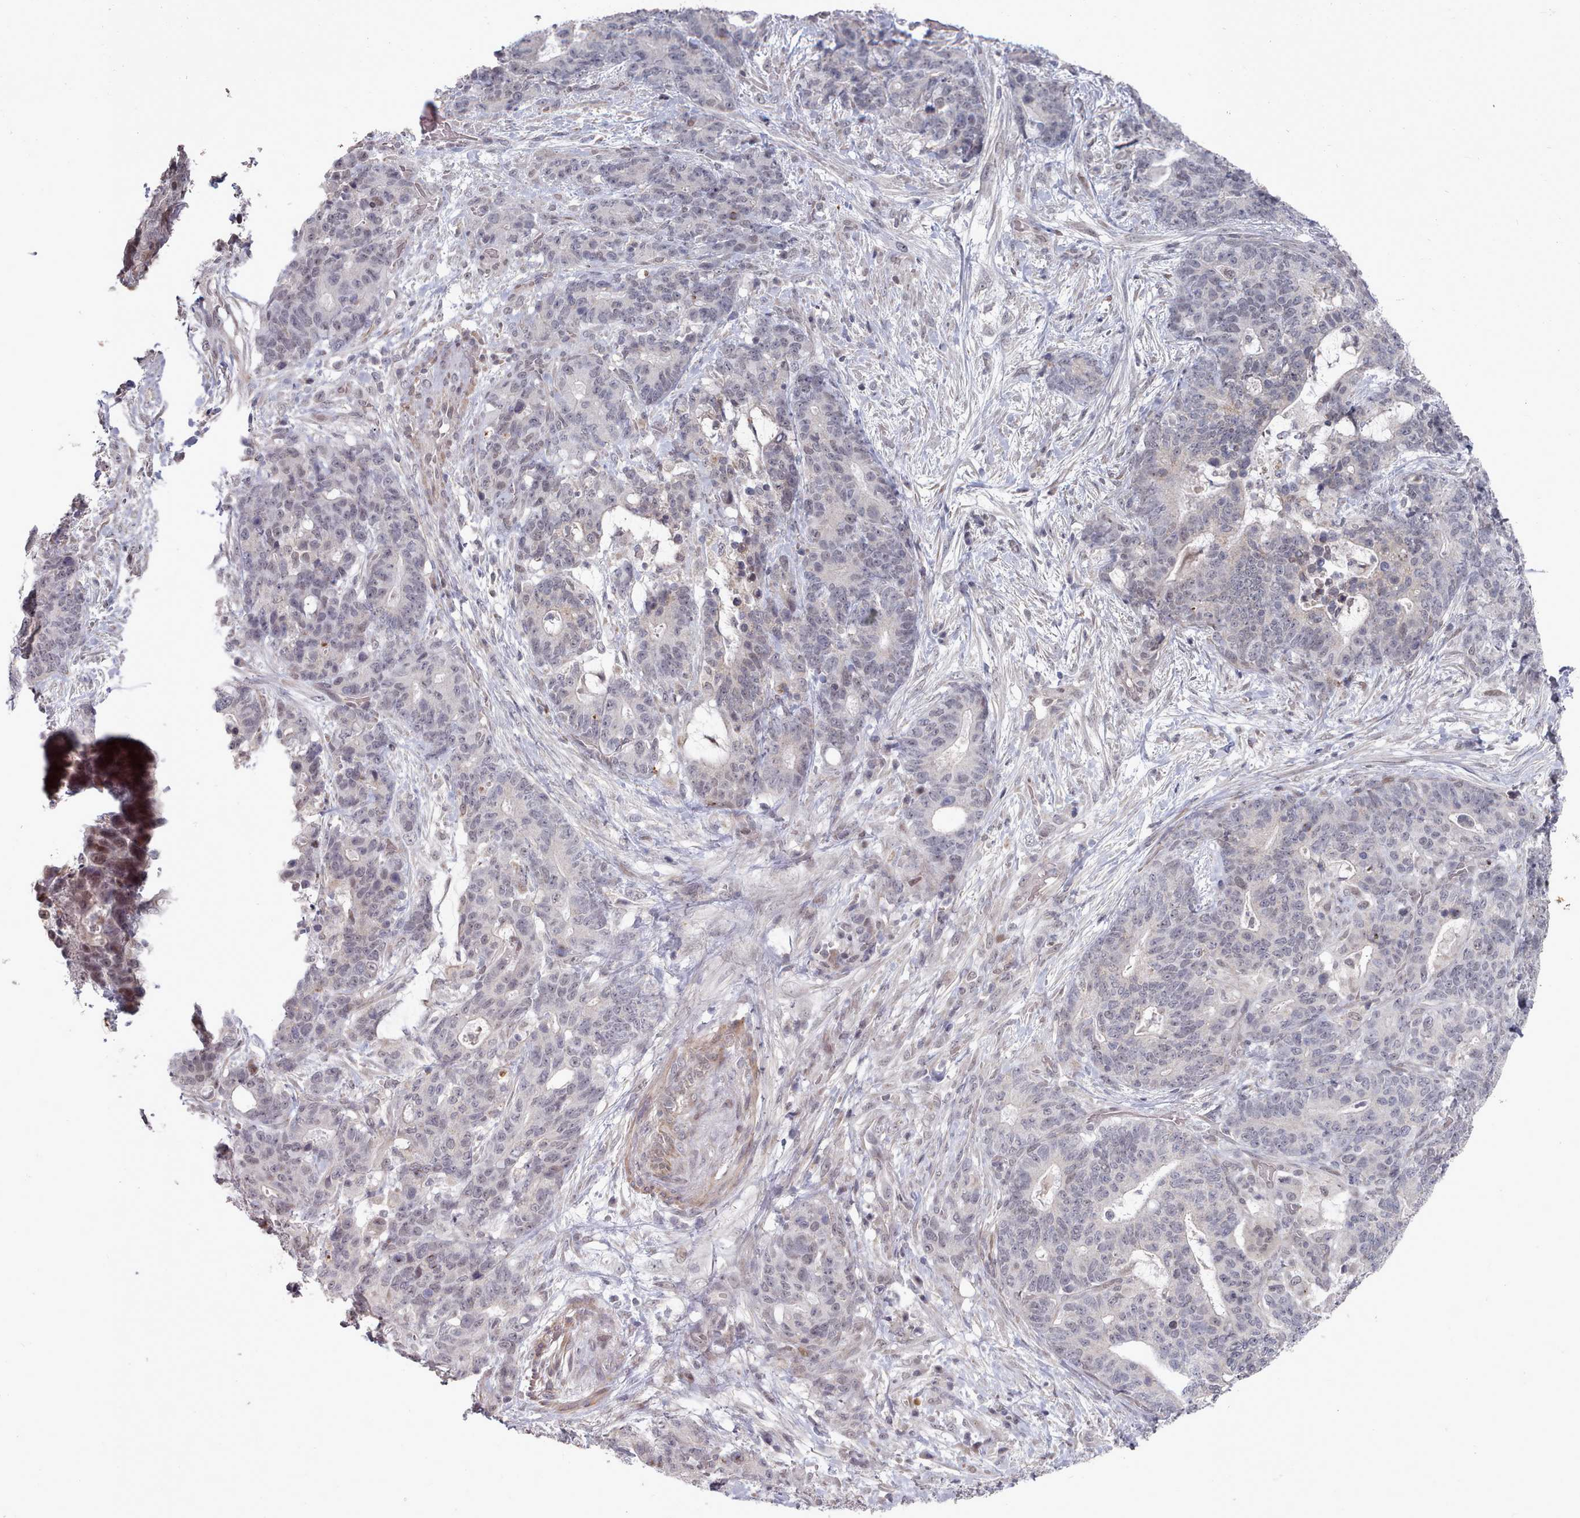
{"staining": {"intensity": "negative", "quantity": "none", "location": "none"}, "tissue": "stomach cancer", "cell_type": "Tumor cells", "image_type": "cancer", "snomed": [{"axis": "morphology", "description": "Normal tissue, NOS"}, {"axis": "morphology", "description": "Adenocarcinoma, NOS"}, {"axis": "topography", "description": "Stomach"}], "caption": "This is a image of immunohistochemistry staining of stomach cancer, which shows no expression in tumor cells.", "gene": "CPSF4", "patient": {"sex": "female", "age": 64}}